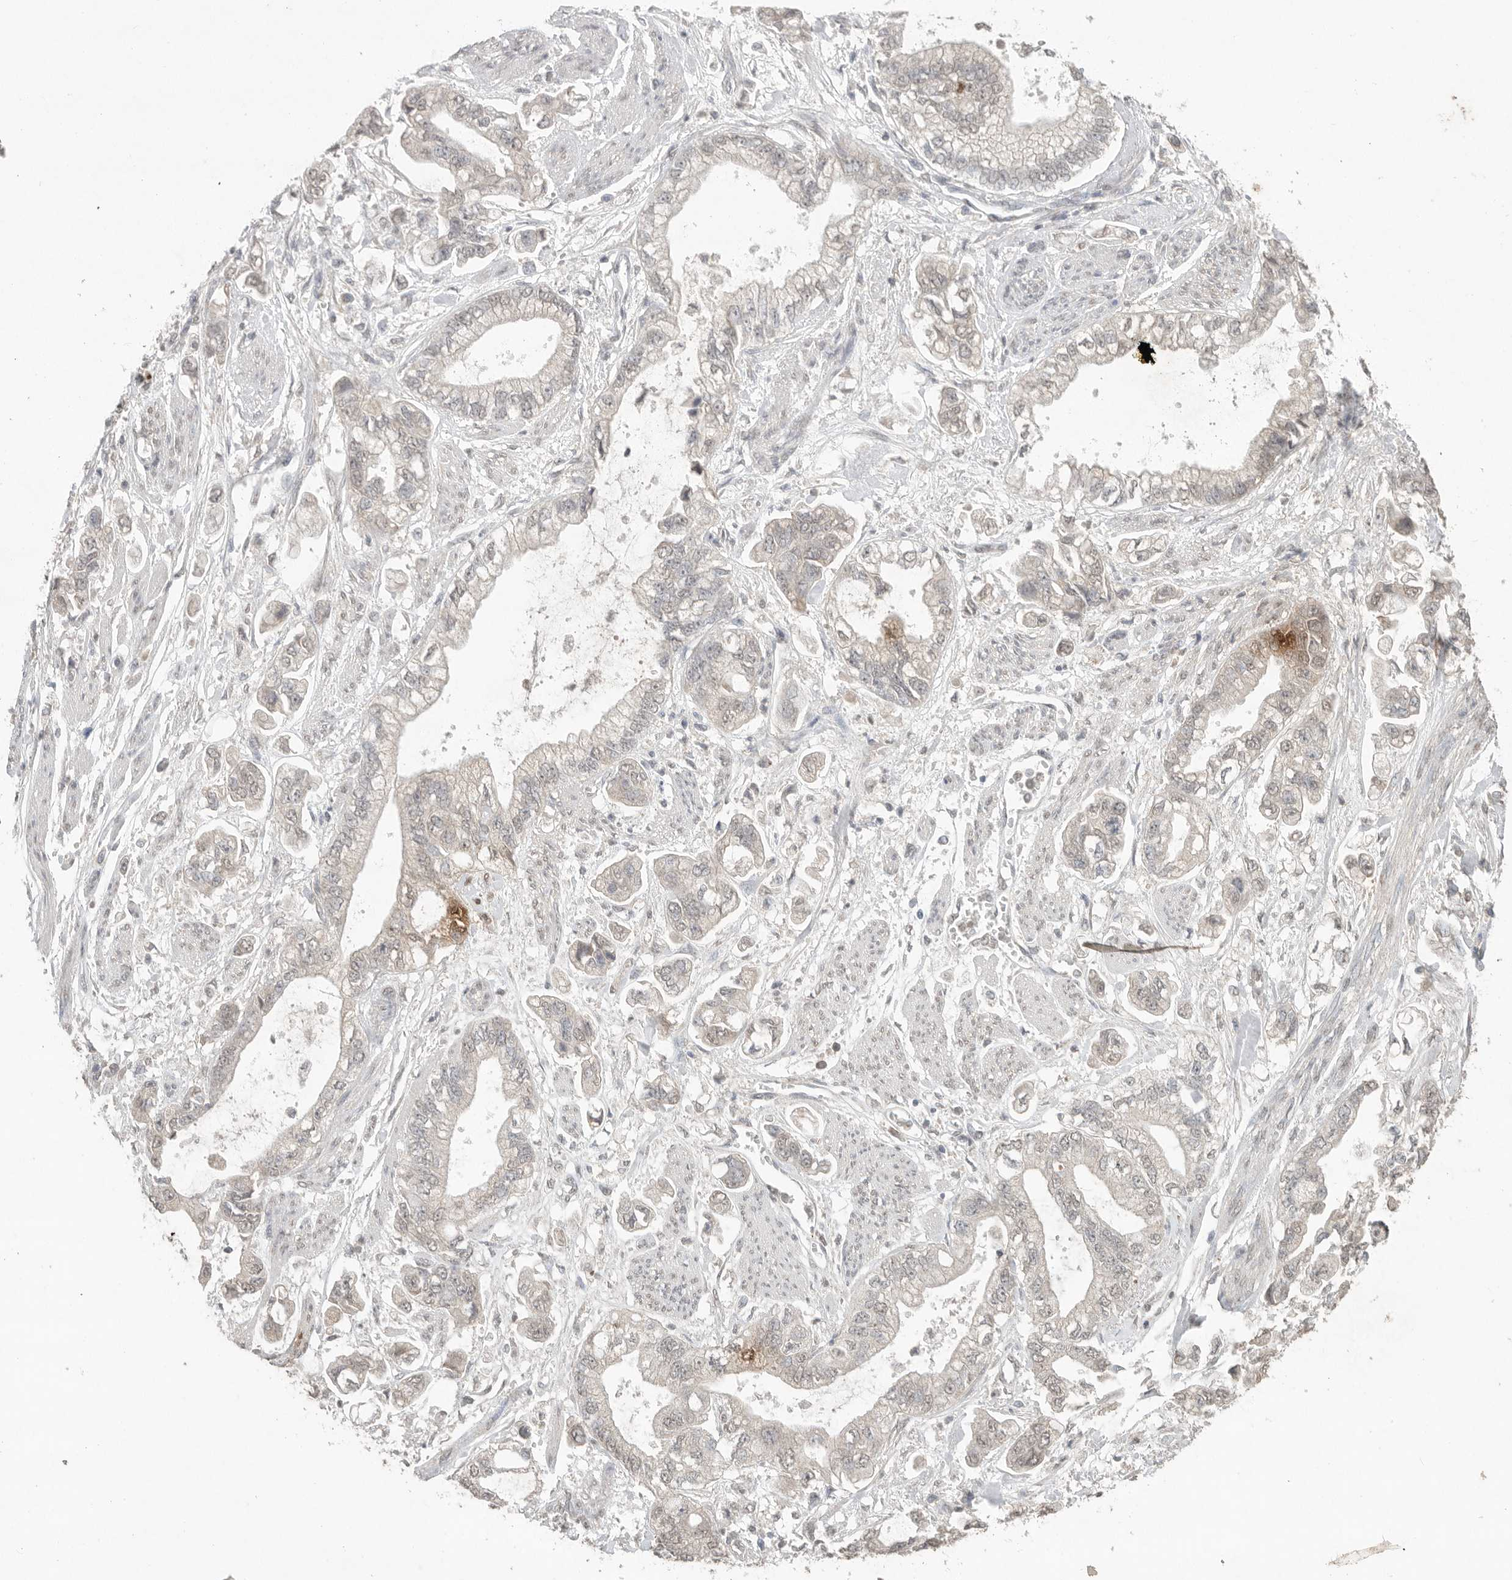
{"staining": {"intensity": "negative", "quantity": "none", "location": "none"}, "tissue": "stomach cancer", "cell_type": "Tumor cells", "image_type": "cancer", "snomed": [{"axis": "morphology", "description": "Normal tissue, NOS"}, {"axis": "morphology", "description": "Adenocarcinoma, NOS"}, {"axis": "topography", "description": "Stomach"}], "caption": "This is a histopathology image of immunohistochemistry staining of stomach adenocarcinoma, which shows no staining in tumor cells.", "gene": "KLK5", "patient": {"sex": "male", "age": 62}}